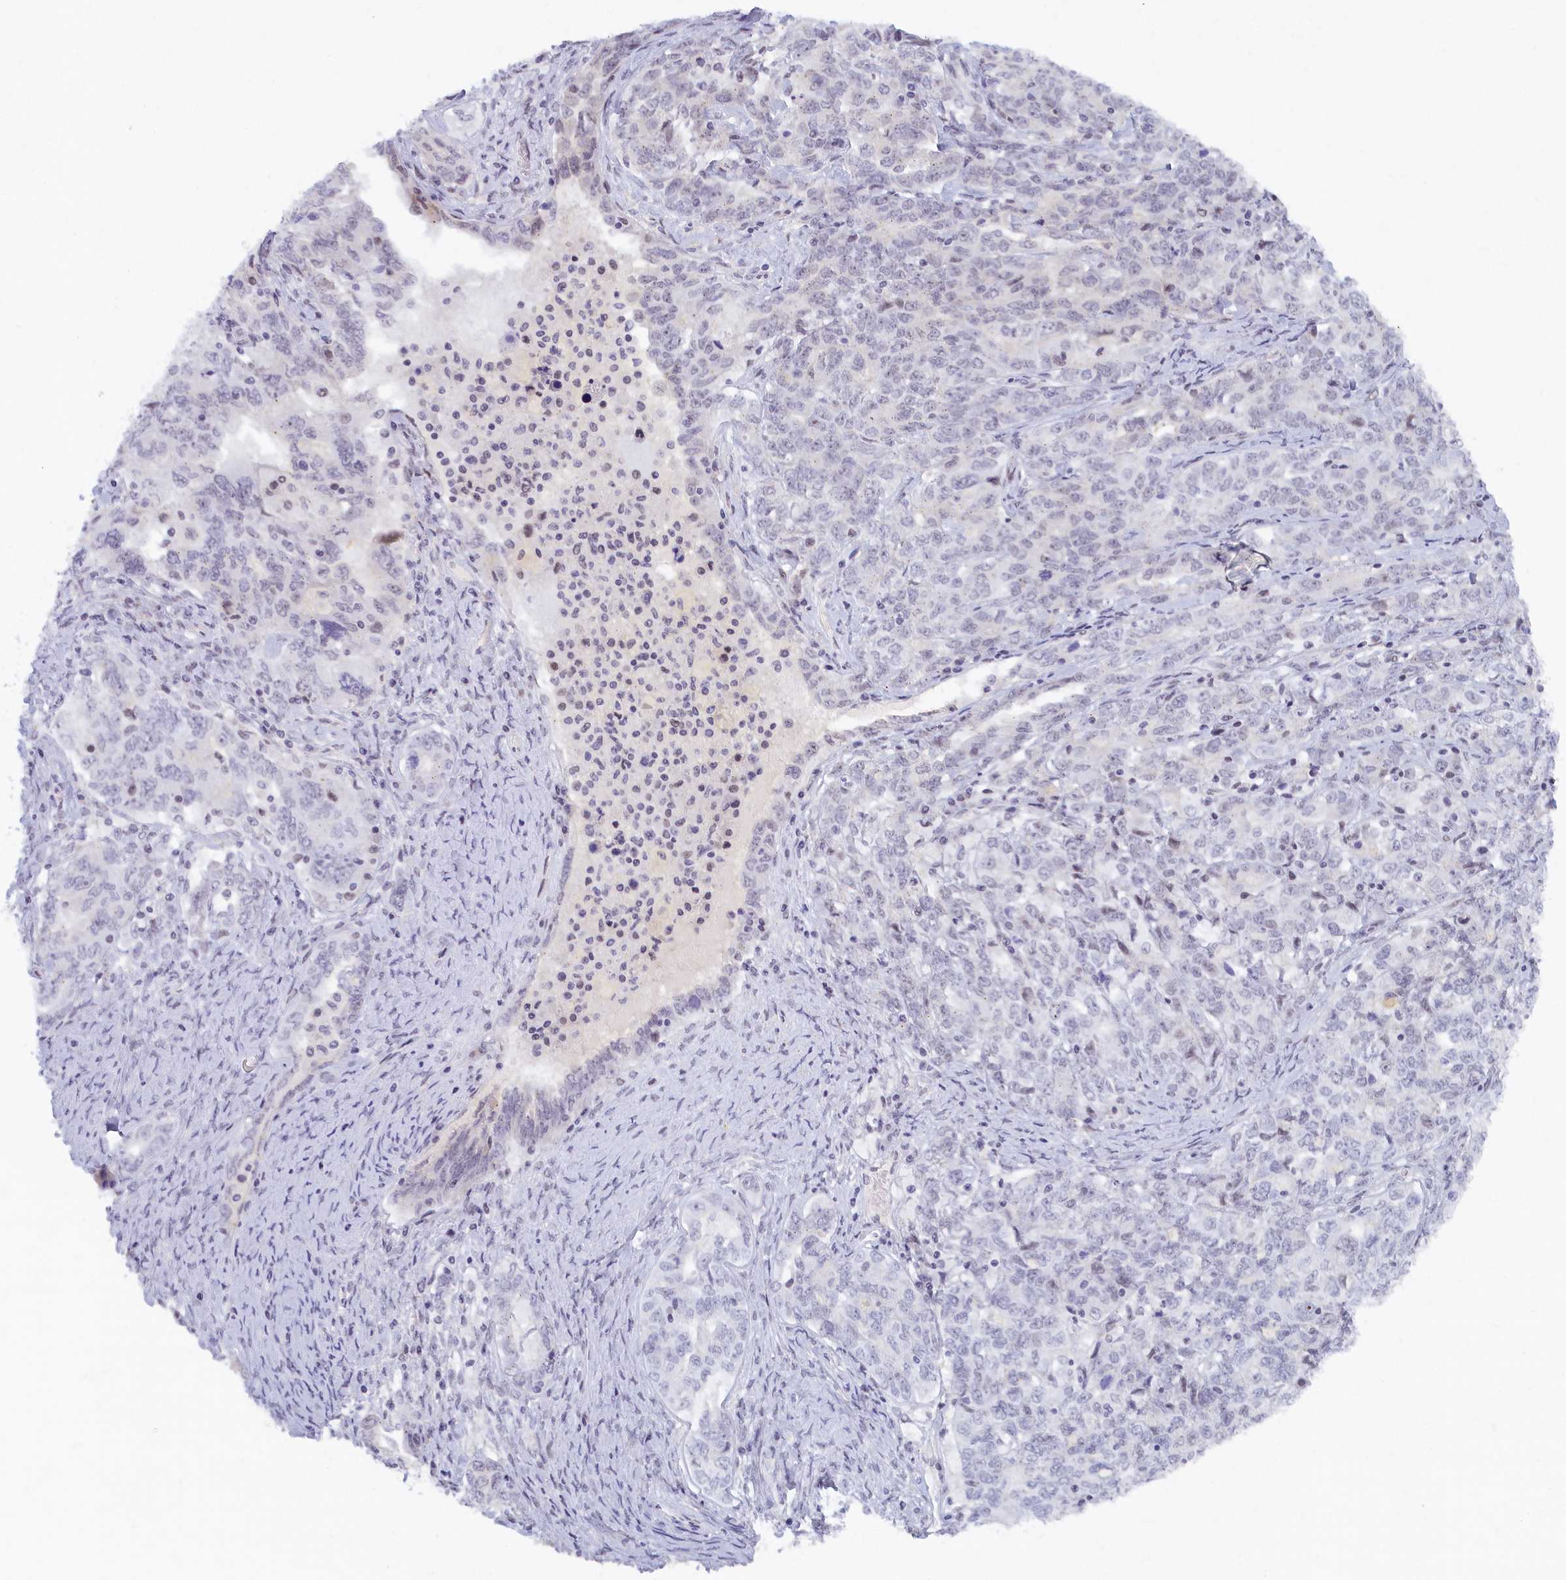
{"staining": {"intensity": "negative", "quantity": "none", "location": "none"}, "tissue": "ovarian cancer", "cell_type": "Tumor cells", "image_type": "cancer", "snomed": [{"axis": "morphology", "description": "Carcinoma, endometroid"}, {"axis": "topography", "description": "Ovary"}], "caption": "The image reveals no staining of tumor cells in ovarian cancer (endometroid carcinoma). (DAB (3,3'-diaminobenzidine) IHC with hematoxylin counter stain).", "gene": "SEC31B", "patient": {"sex": "female", "age": 62}}